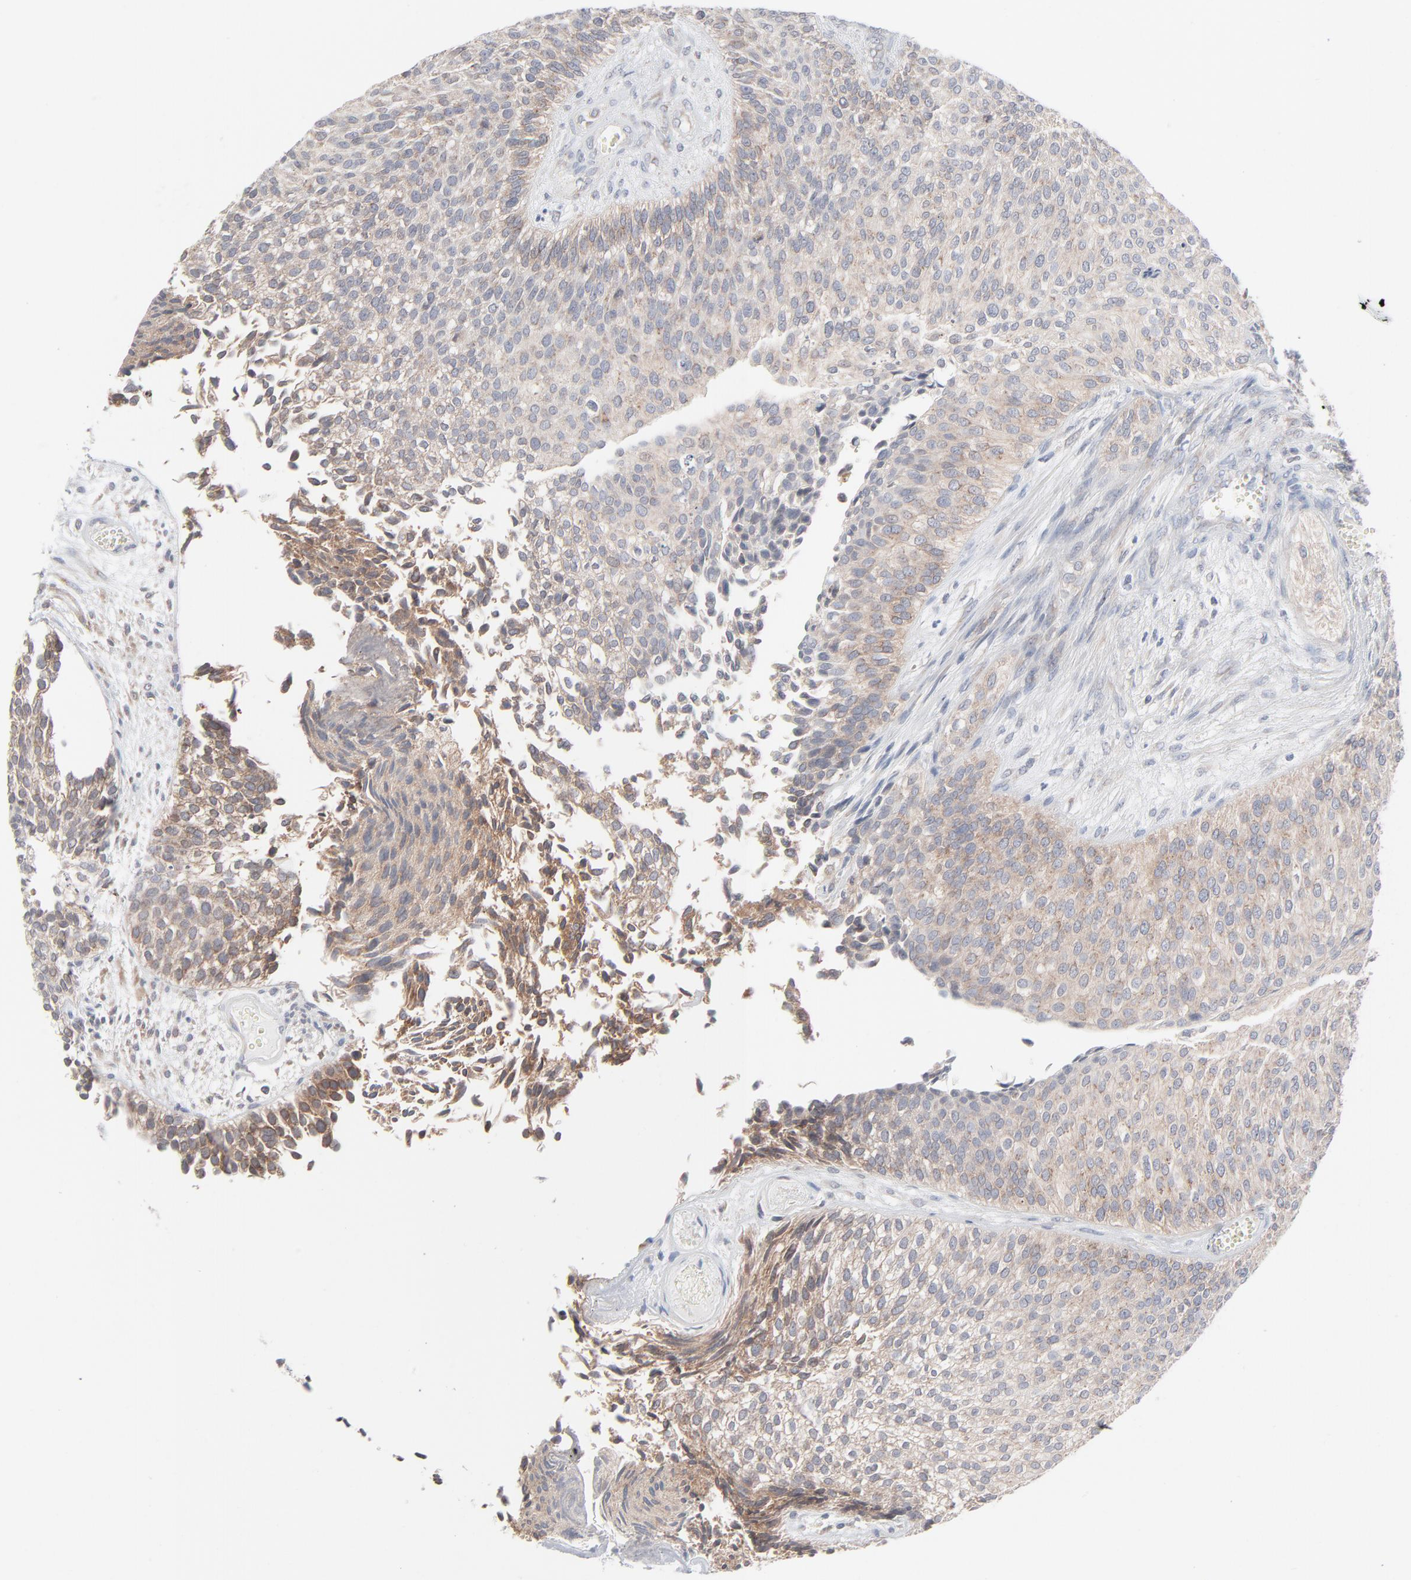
{"staining": {"intensity": "moderate", "quantity": ">75%", "location": "cytoplasmic/membranous"}, "tissue": "urothelial cancer", "cell_type": "Tumor cells", "image_type": "cancer", "snomed": [{"axis": "morphology", "description": "Urothelial carcinoma, Low grade"}, {"axis": "topography", "description": "Urinary bladder"}], "caption": "Protein expression analysis of human urothelial cancer reveals moderate cytoplasmic/membranous staining in approximately >75% of tumor cells. (DAB (3,3'-diaminobenzidine) IHC, brown staining for protein, blue staining for nuclei).", "gene": "KDSR", "patient": {"sex": "male", "age": 84}}